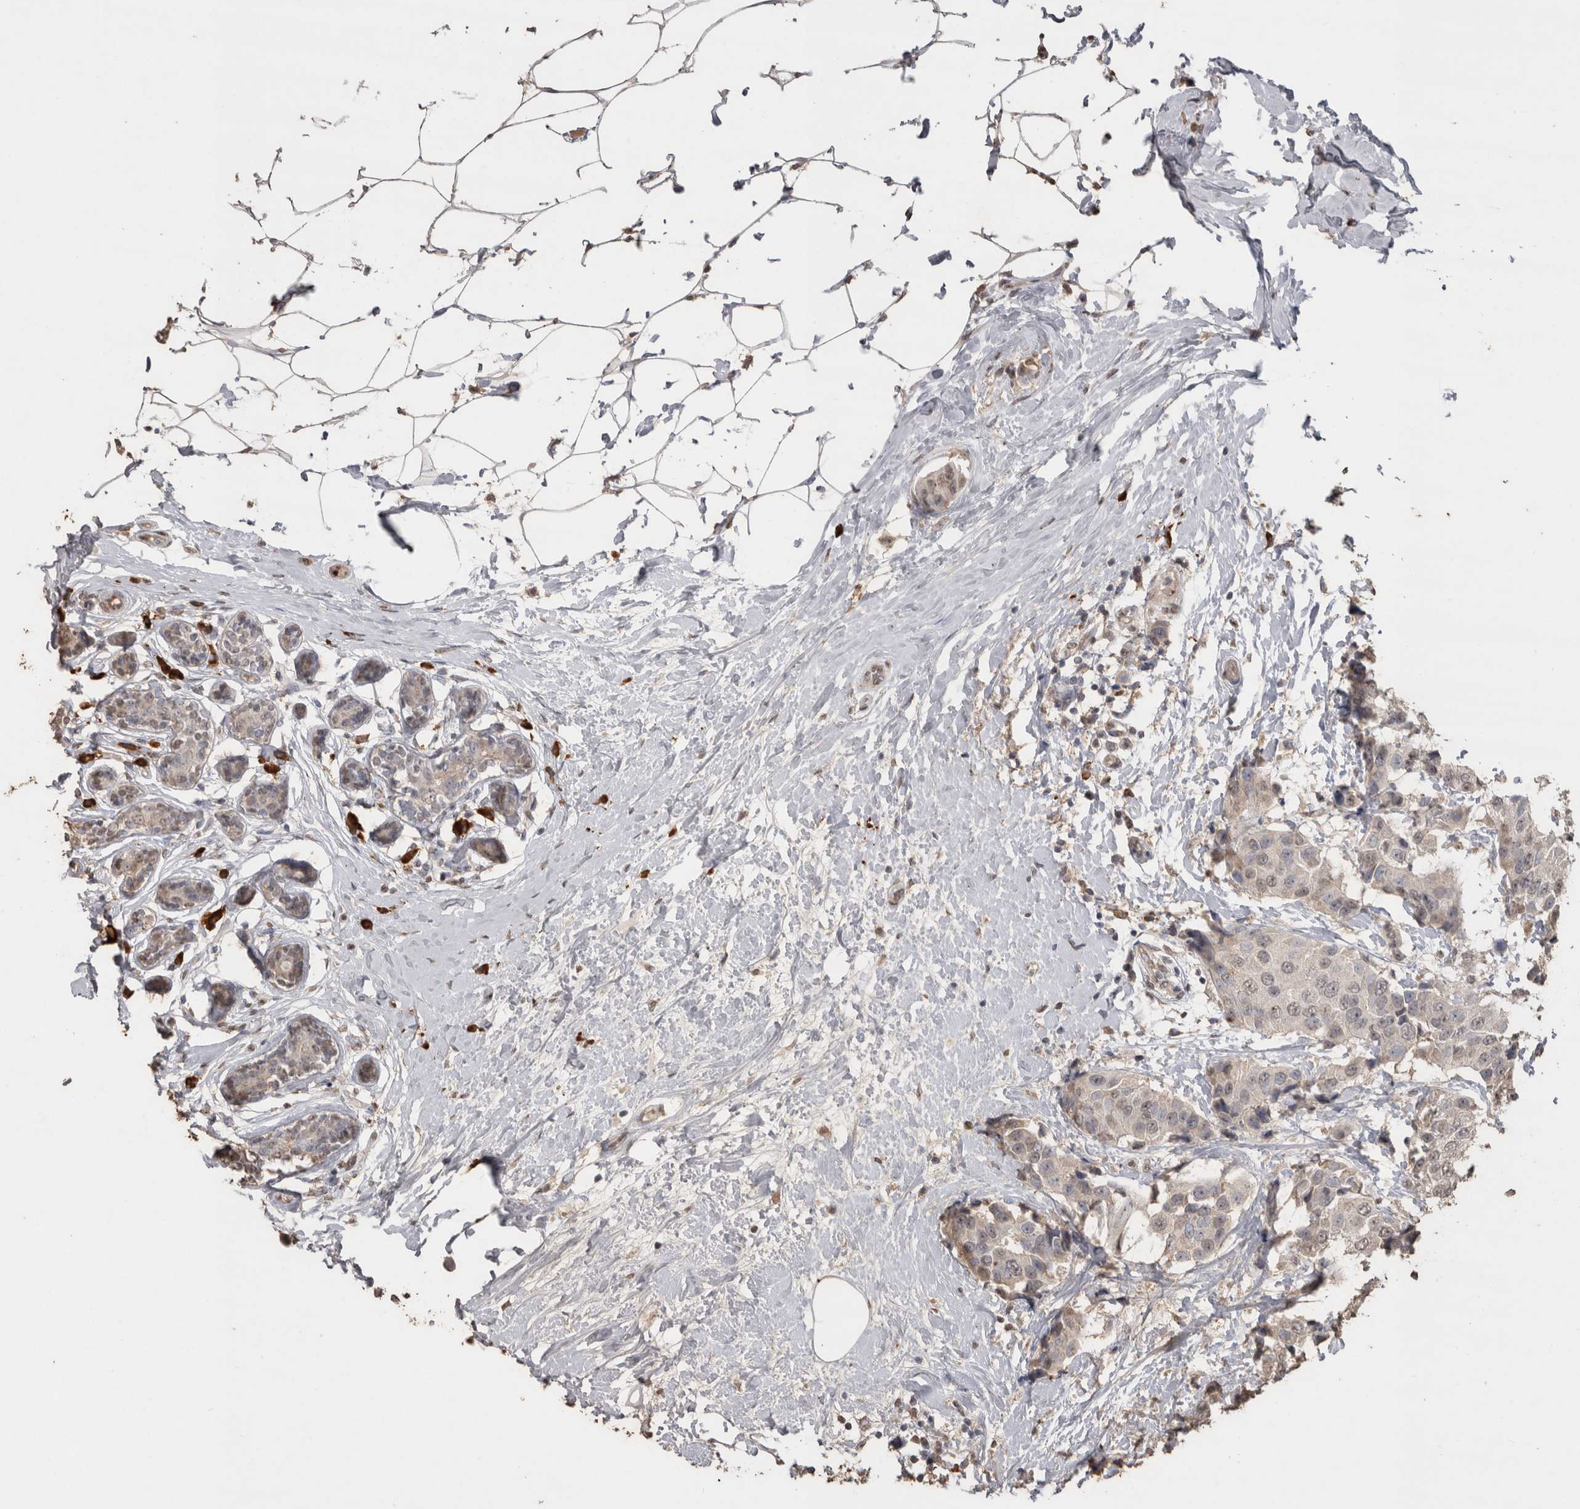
{"staining": {"intensity": "weak", "quantity": "<25%", "location": "cytoplasmic/membranous"}, "tissue": "breast cancer", "cell_type": "Tumor cells", "image_type": "cancer", "snomed": [{"axis": "morphology", "description": "Normal tissue, NOS"}, {"axis": "morphology", "description": "Duct carcinoma"}, {"axis": "topography", "description": "Breast"}], "caption": "Image shows no significant protein staining in tumor cells of breast invasive ductal carcinoma.", "gene": "CRELD2", "patient": {"sex": "female", "age": 39}}